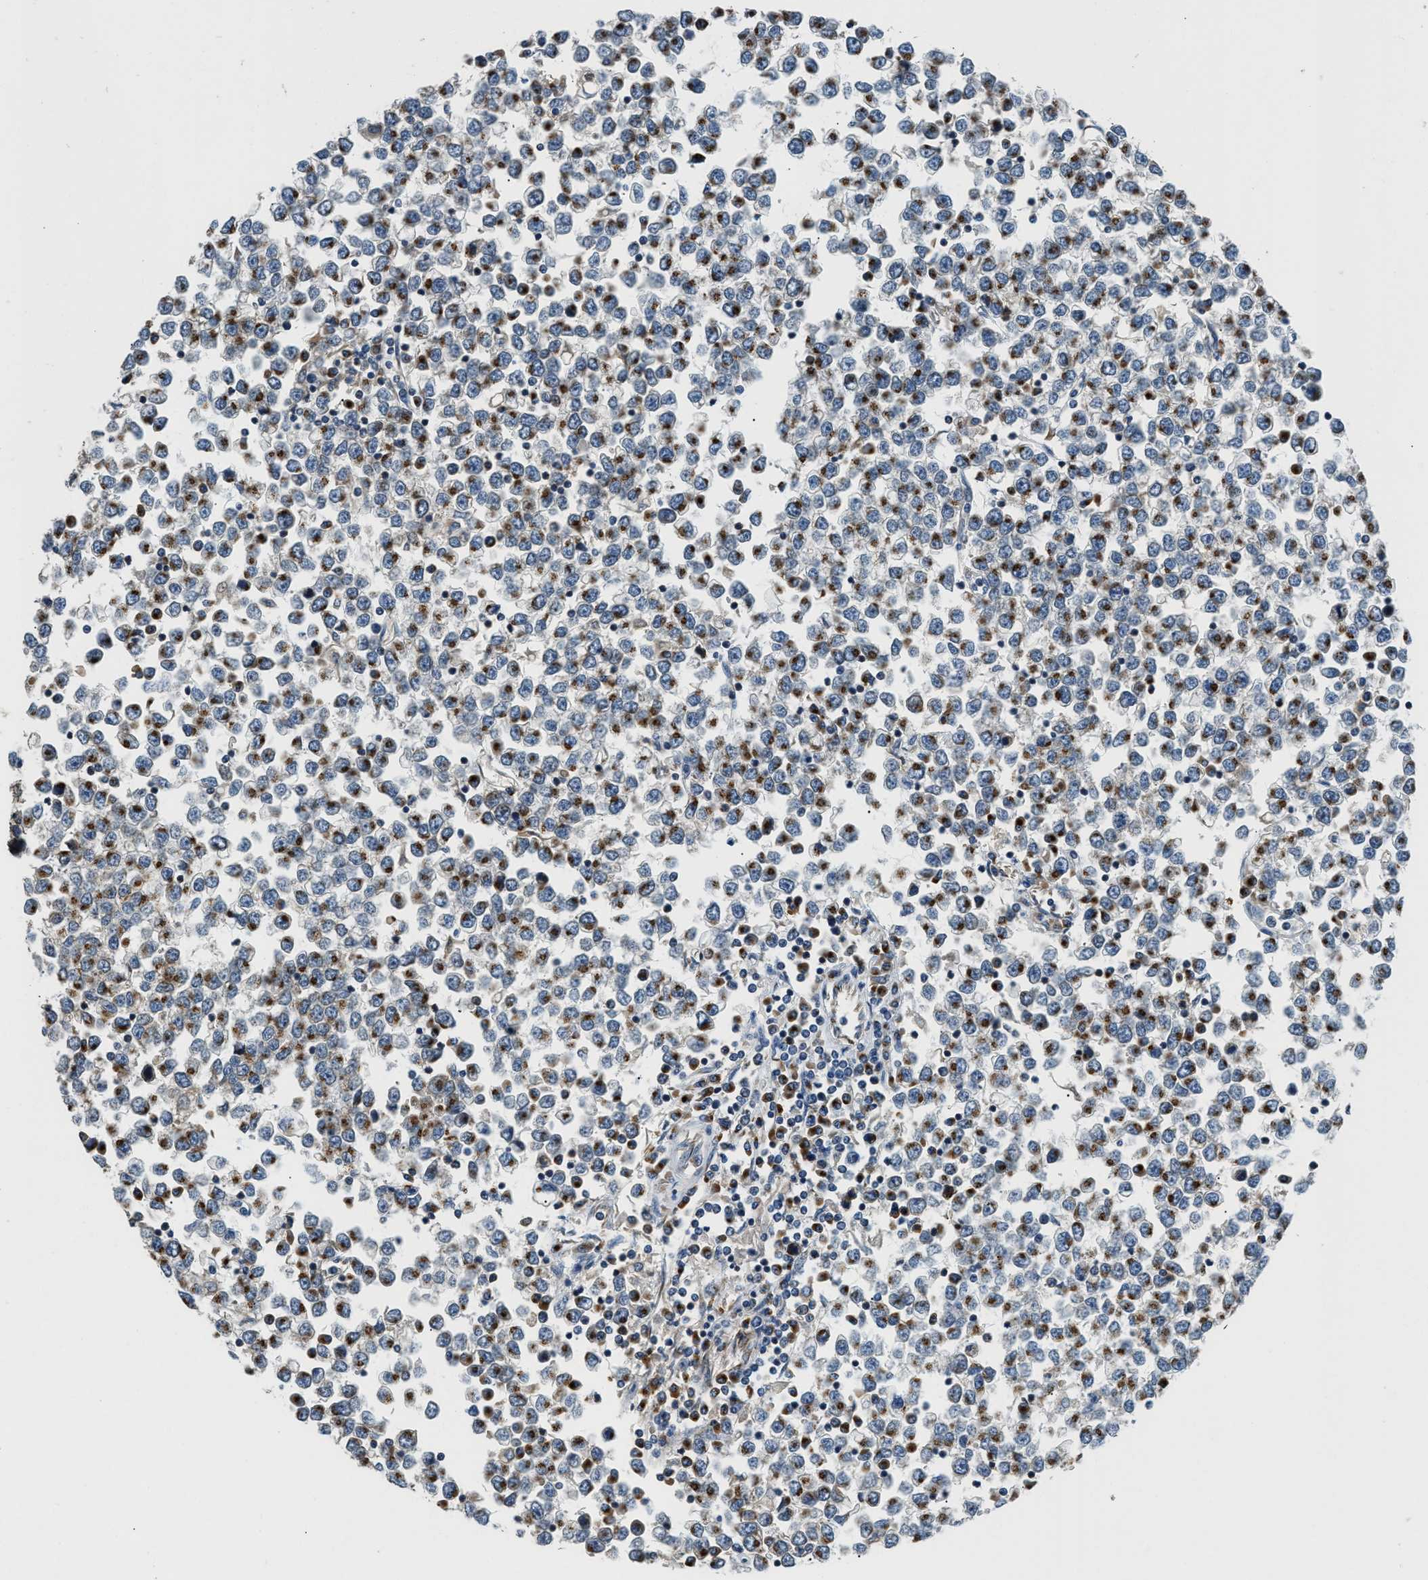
{"staining": {"intensity": "strong", "quantity": "25%-75%", "location": "cytoplasmic/membranous"}, "tissue": "testis cancer", "cell_type": "Tumor cells", "image_type": "cancer", "snomed": [{"axis": "morphology", "description": "Seminoma, NOS"}, {"axis": "topography", "description": "Testis"}], "caption": "Tumor cells display high levels of strong cytoplasmic/membranous staining in approximately 25%-75% of cells in testis seminoma.", "gene": "FUT8", "patient": {"sex": "male", "age": 65}}